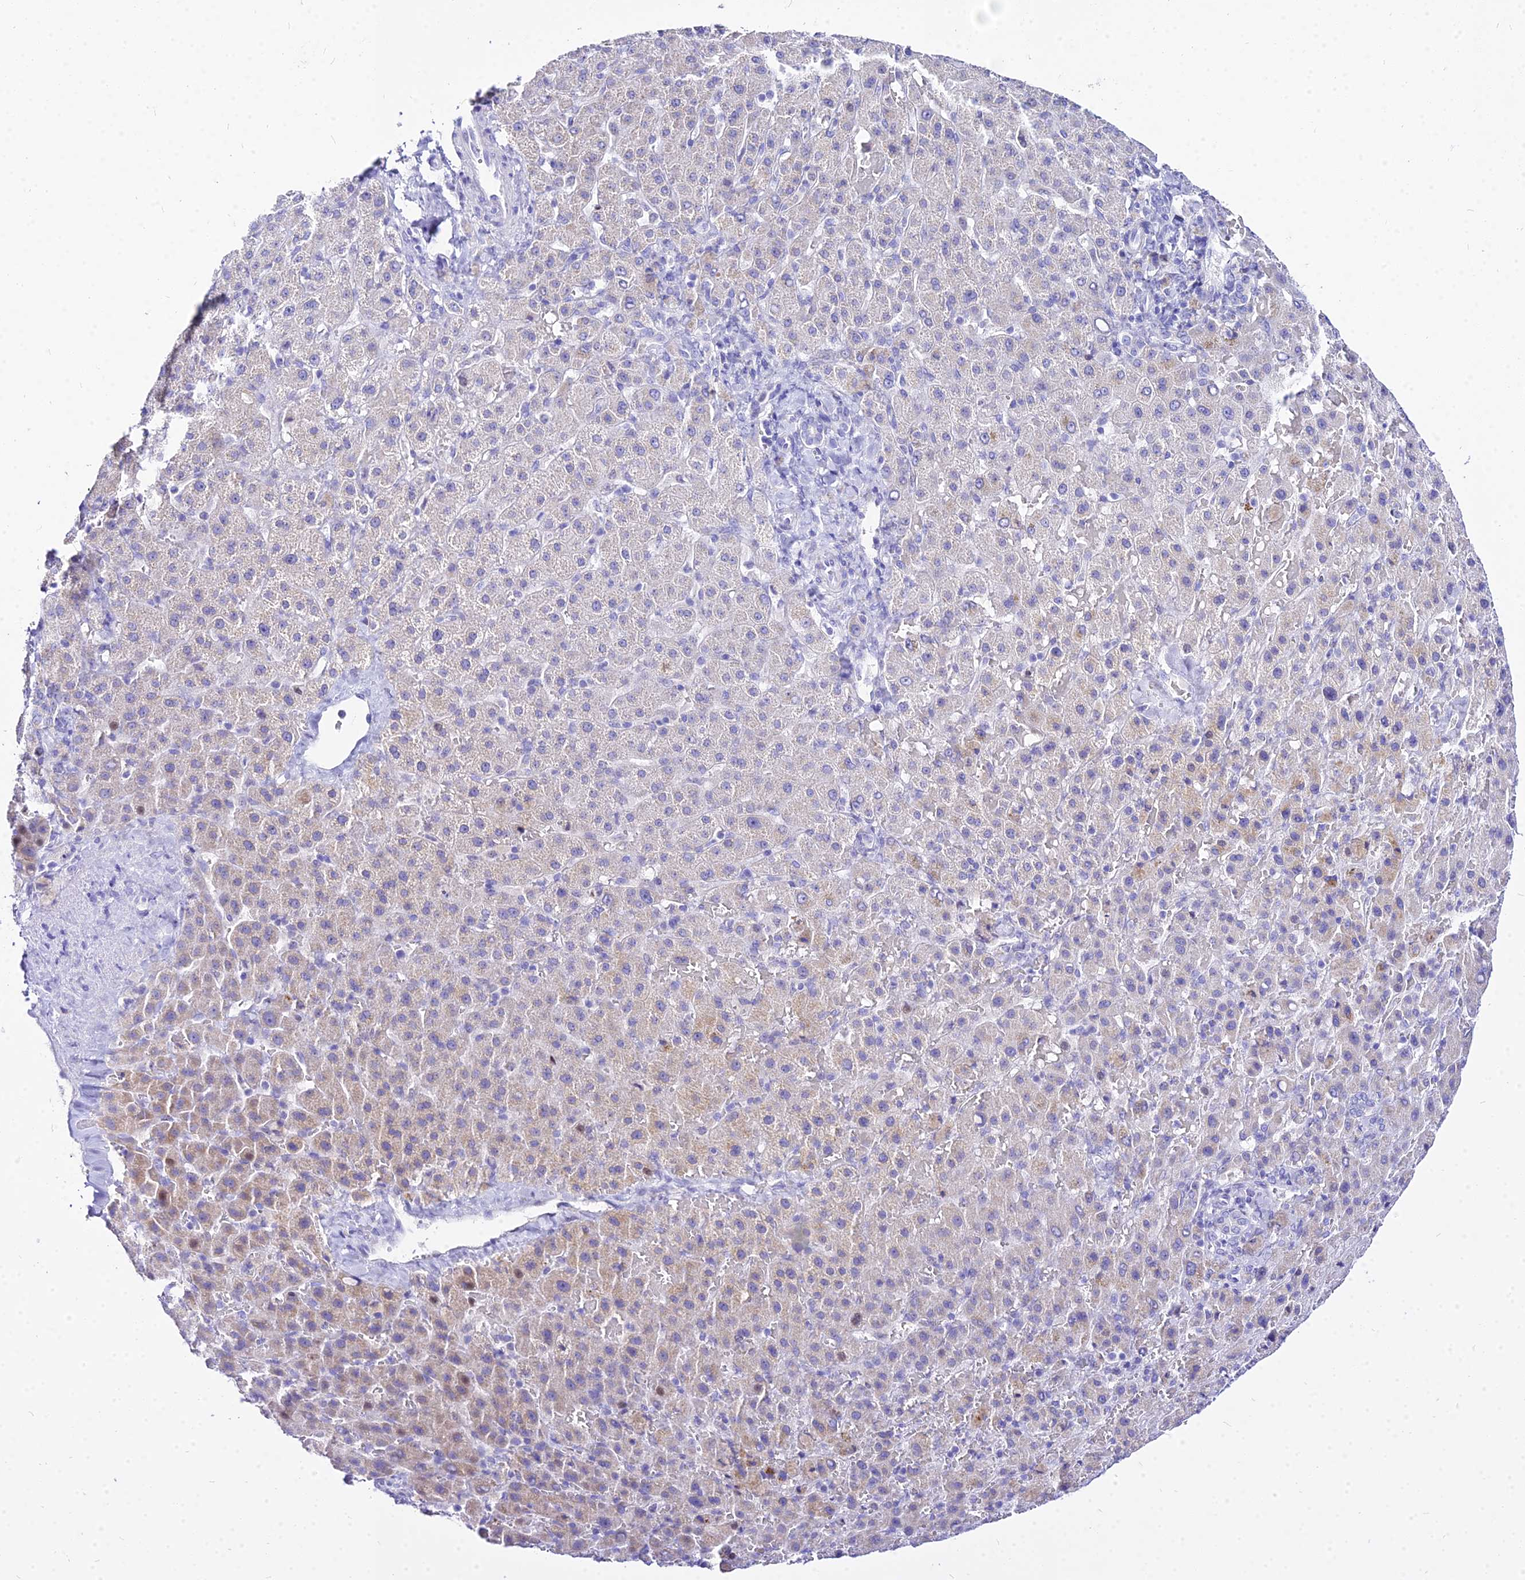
{"staining": {"intensity": "weak", "quantity": "<25%", "location": "cytoplasmic/membranous"}, "tissue": "liver cancer", "cell_type": "Tumor cells", "image_type": "cancer", "snomed": [{"axis": "morphology", "description": "Carcinoma, Hepatocellular, NOS"}, {"axis": "topography", "description": "Liver"}], "caption": "DAB immunohistochemical staining of human liver hepatocellular carcinoma shows no significant staining in tumor cells.", "gene": "CARD18", "patient": {"sex": "female", "age": 58}}